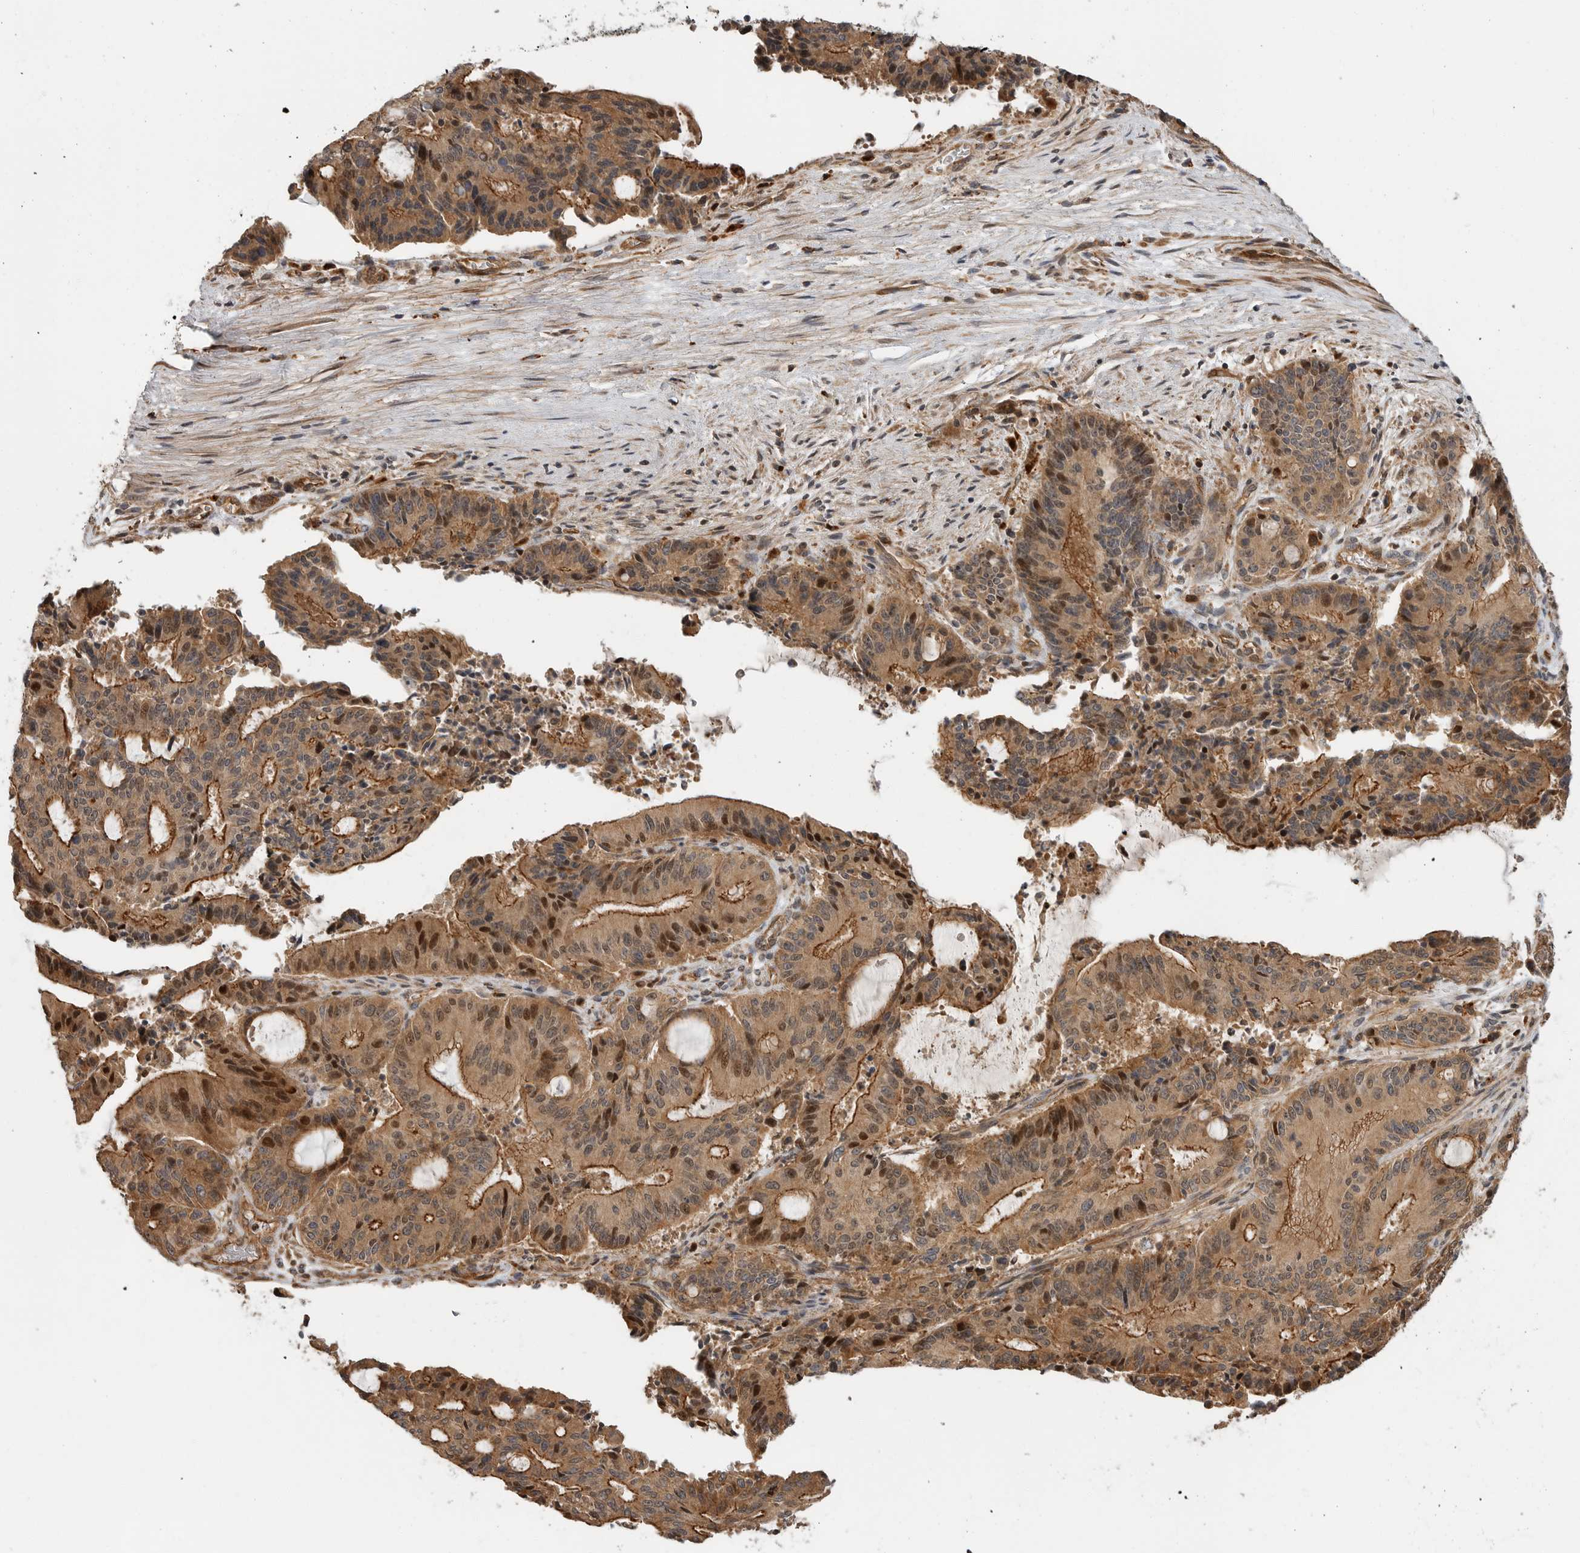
{"staining": {"intensity": "strong", "quantity": ">75%", "location": "cytoplasmic/membranous,nuclear"}, "tissue": "liver cancer", "cell_type": "Tumor cells", "image_type": "cancer", "snomed": [{"axis": "morphology", "description": "Normal tissue, NOS"}, {"axis": "morphology", "description": "Cholangiocarcinoma"}, {"axis": "topography", "description": "Liver"}, {"axis": "topography", "description": "Peripheral nerve tissue"}], "caption": "Strong cytoplasmic/membranous and nuclear positivity for a protein is present in approximately >75% of tumor cells of cholangiocarcinoma (liver) using immunohistochemistry (IHC).", "gene": "STRAP", "patient": {"sex": "female", "age": 73}}